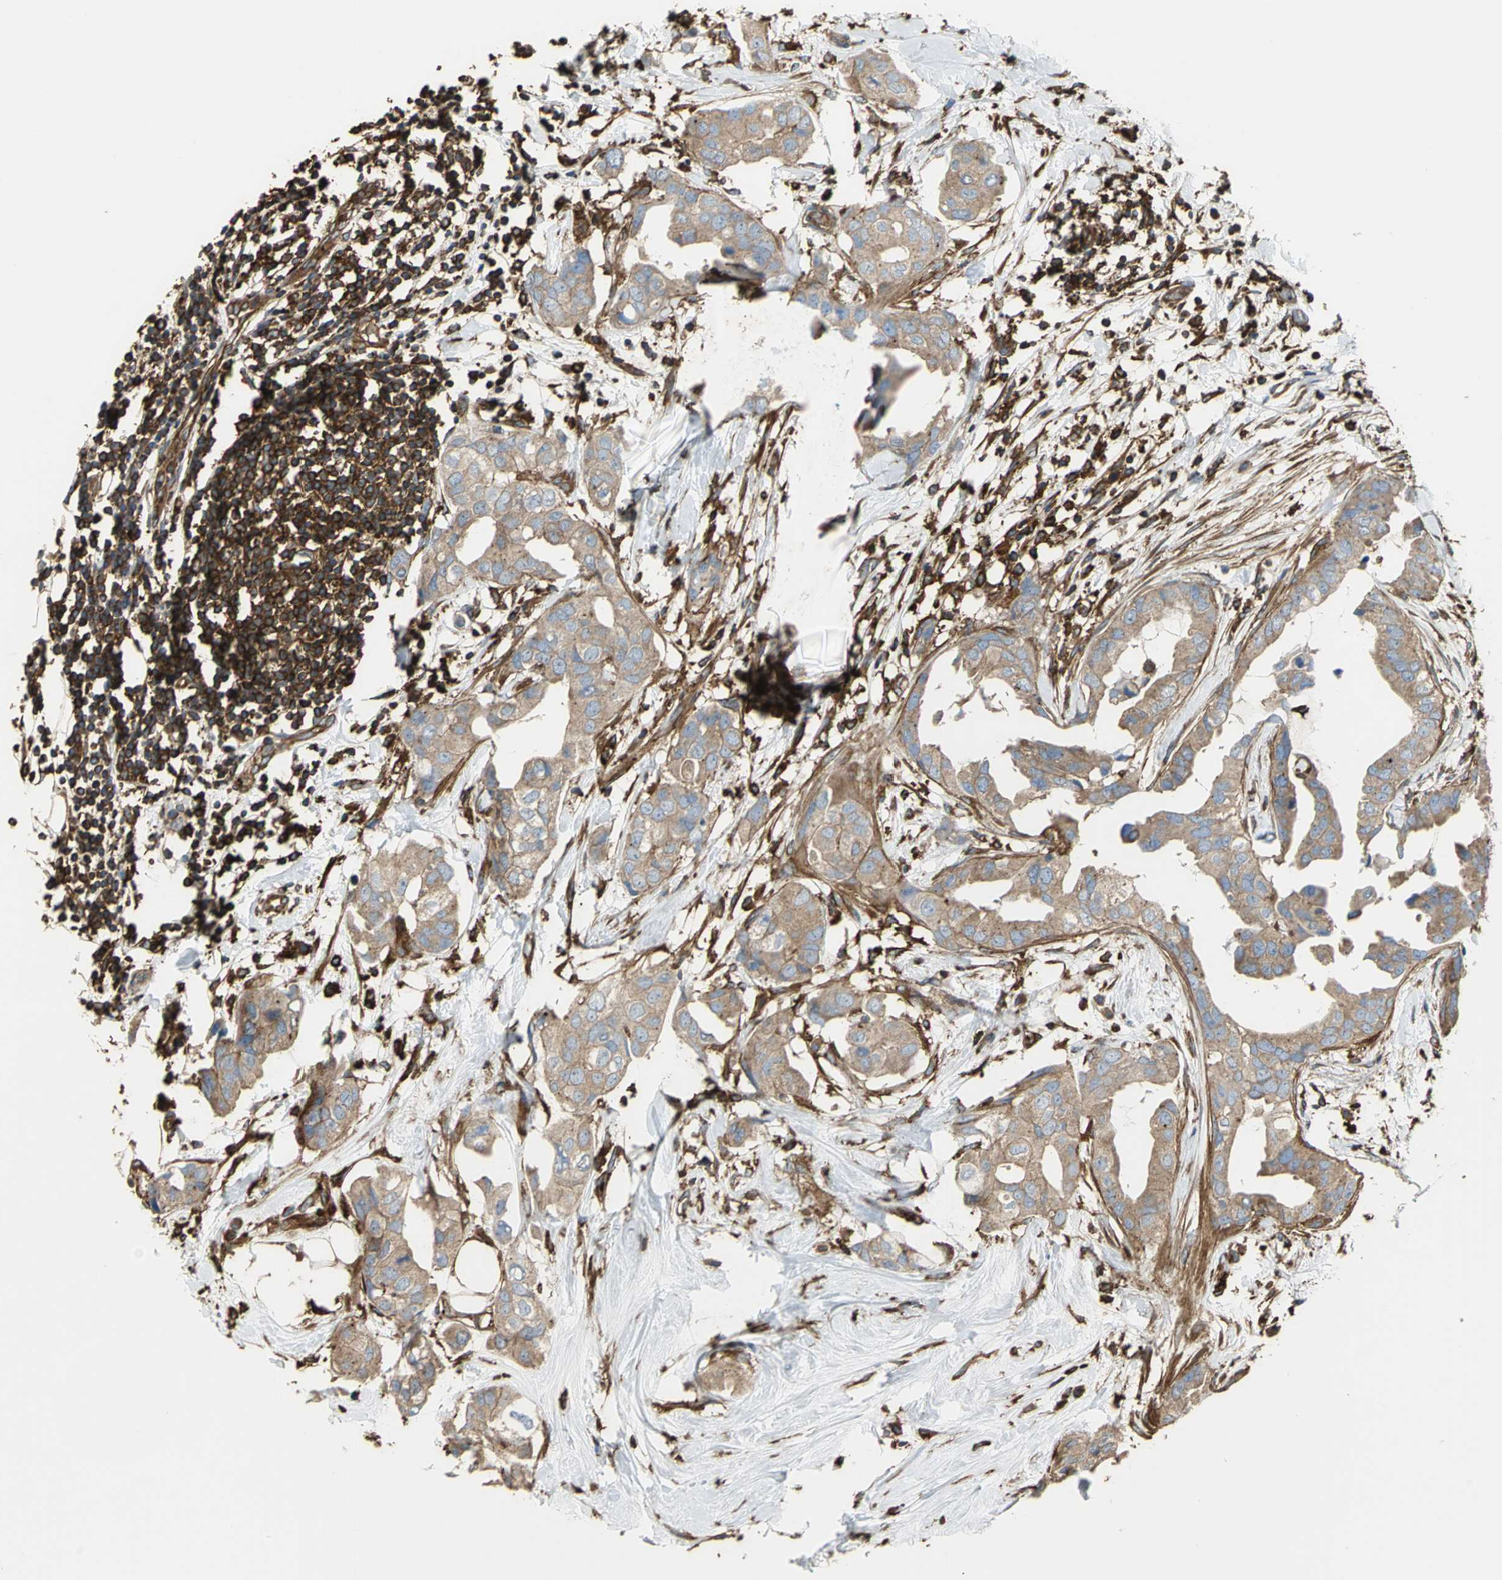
{"staining": {"intensity": "weak", "quantity": ">75%", "location": "cytoplasmic/membranous"}, "tissue": "breast cancer", "cell_type": "Tumor cells", "image_type": "cancer", "snomed": [{"axis": "morphology", "description": "Duct carcinoma"}, {"axis": "topography", "description": "Breast"}], "caption": "Brown immunohistochemical staining in human breast cancer exhibits weak cytoplasmic/membranous expression in about >75% of tumor cells. (DAB (3,3'-diaminobenzidine) IHC, brown staining for protein, blue staining for nuclei).", "gene": "TLN1", "patient": {"sex": "female", "age": 40}}